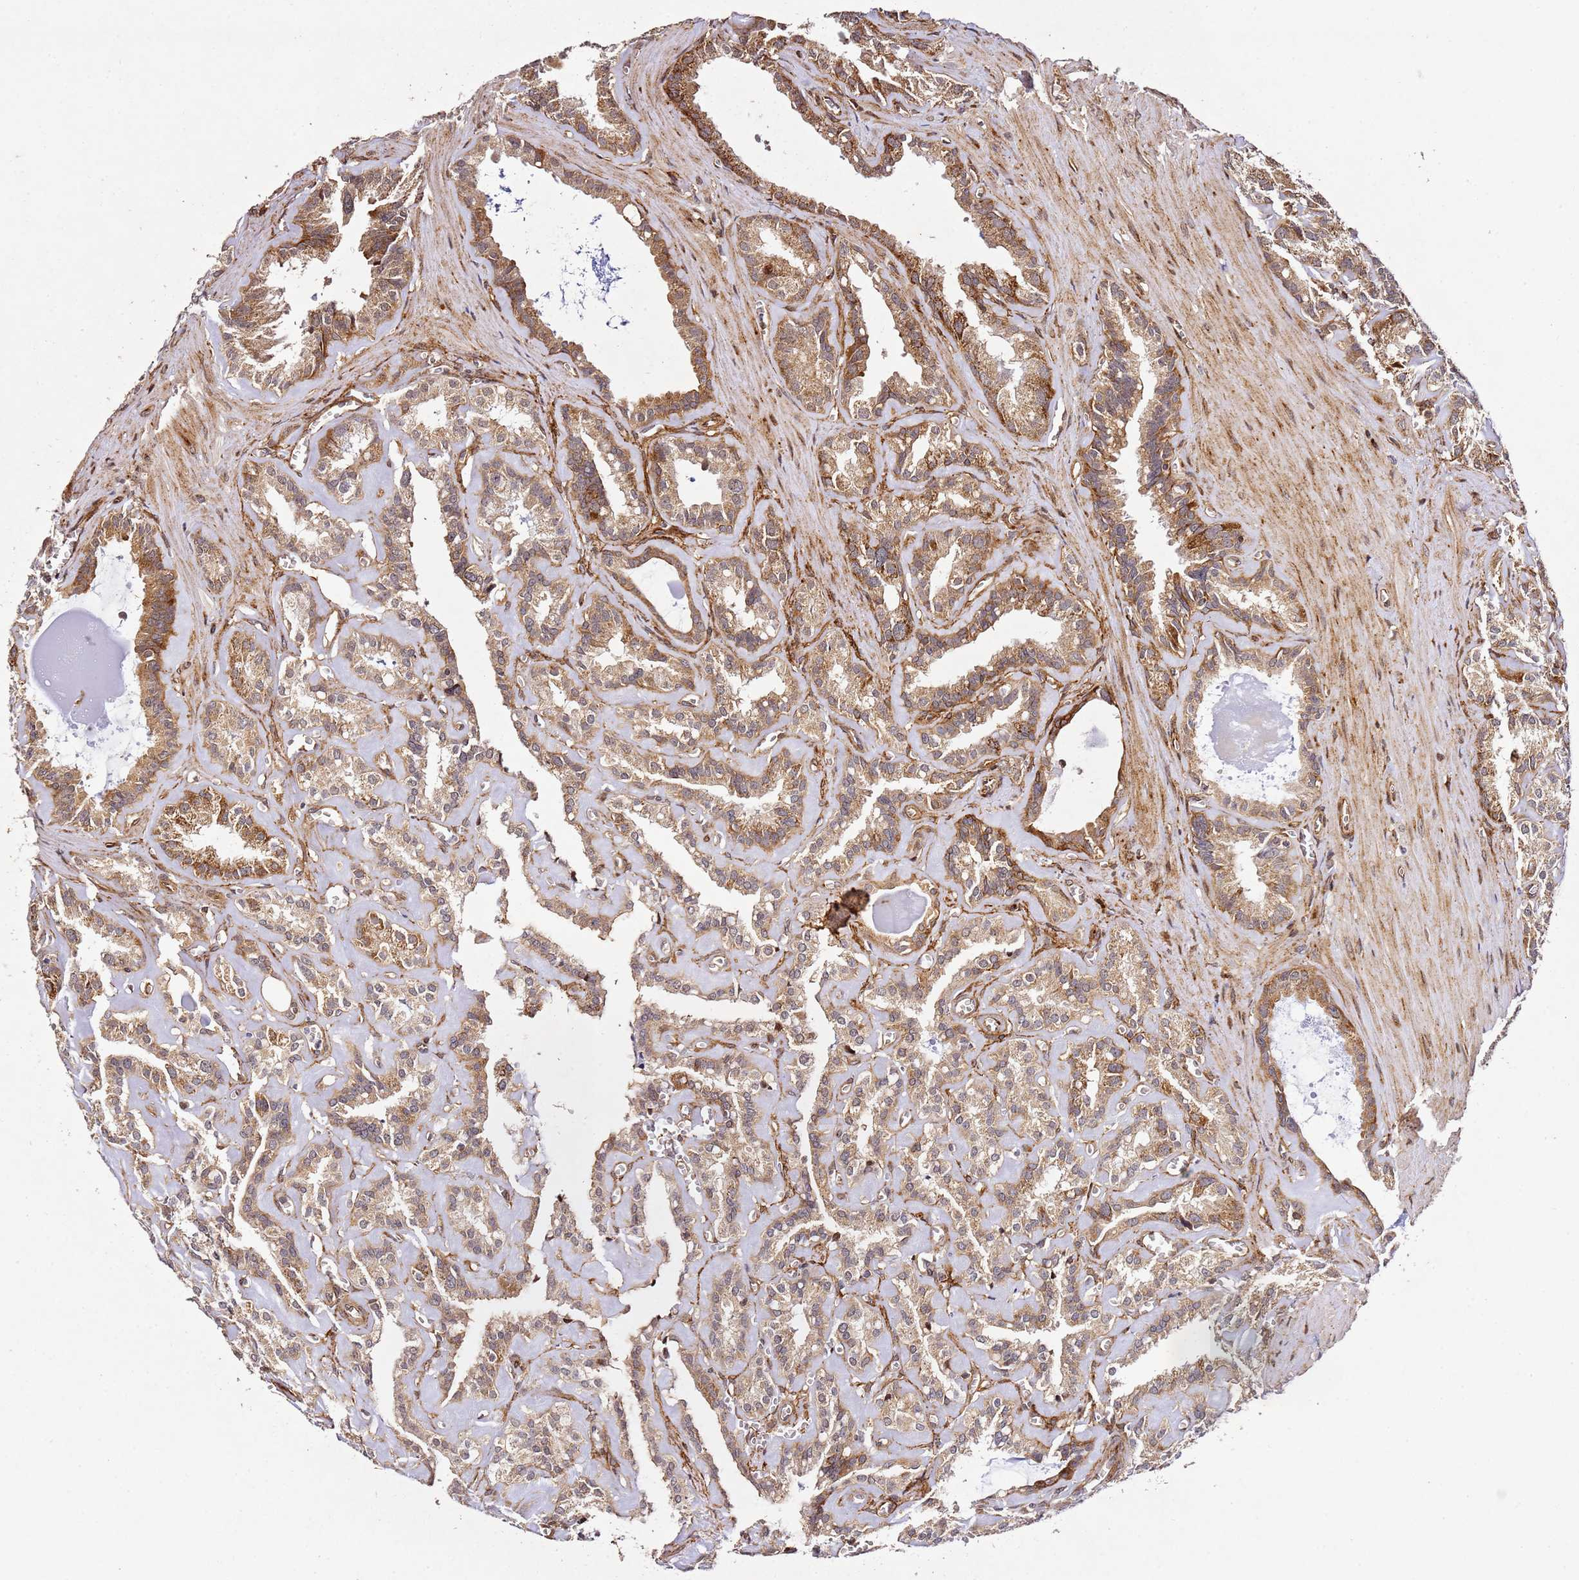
{"staining": {"intensity": "moderate", "quantity": ">75%", "location": "cytoplasmic/membranous"}, "tissue": "seminal vesicle", "cell_type": "Glandular cells", "image_type": "normal", "snomed": [{"axis": "morphology", "description": "Normal tissue, NOS"}, {"axis": "topography", "description": "Prostate"}, {"axis": "topography", "description": "Seminal veicle"}], "caption": "Immunohistochemistry (IHC) (DAB (3,3'-diaminobenzidine)) staining of benign human seminal vesicle reveals moderate cytoplasmic/membranous protein positivity in approximately >75% of glandular cells.", "gene": "ZNF296", "patient": {"sex": "male", "age": 59}}